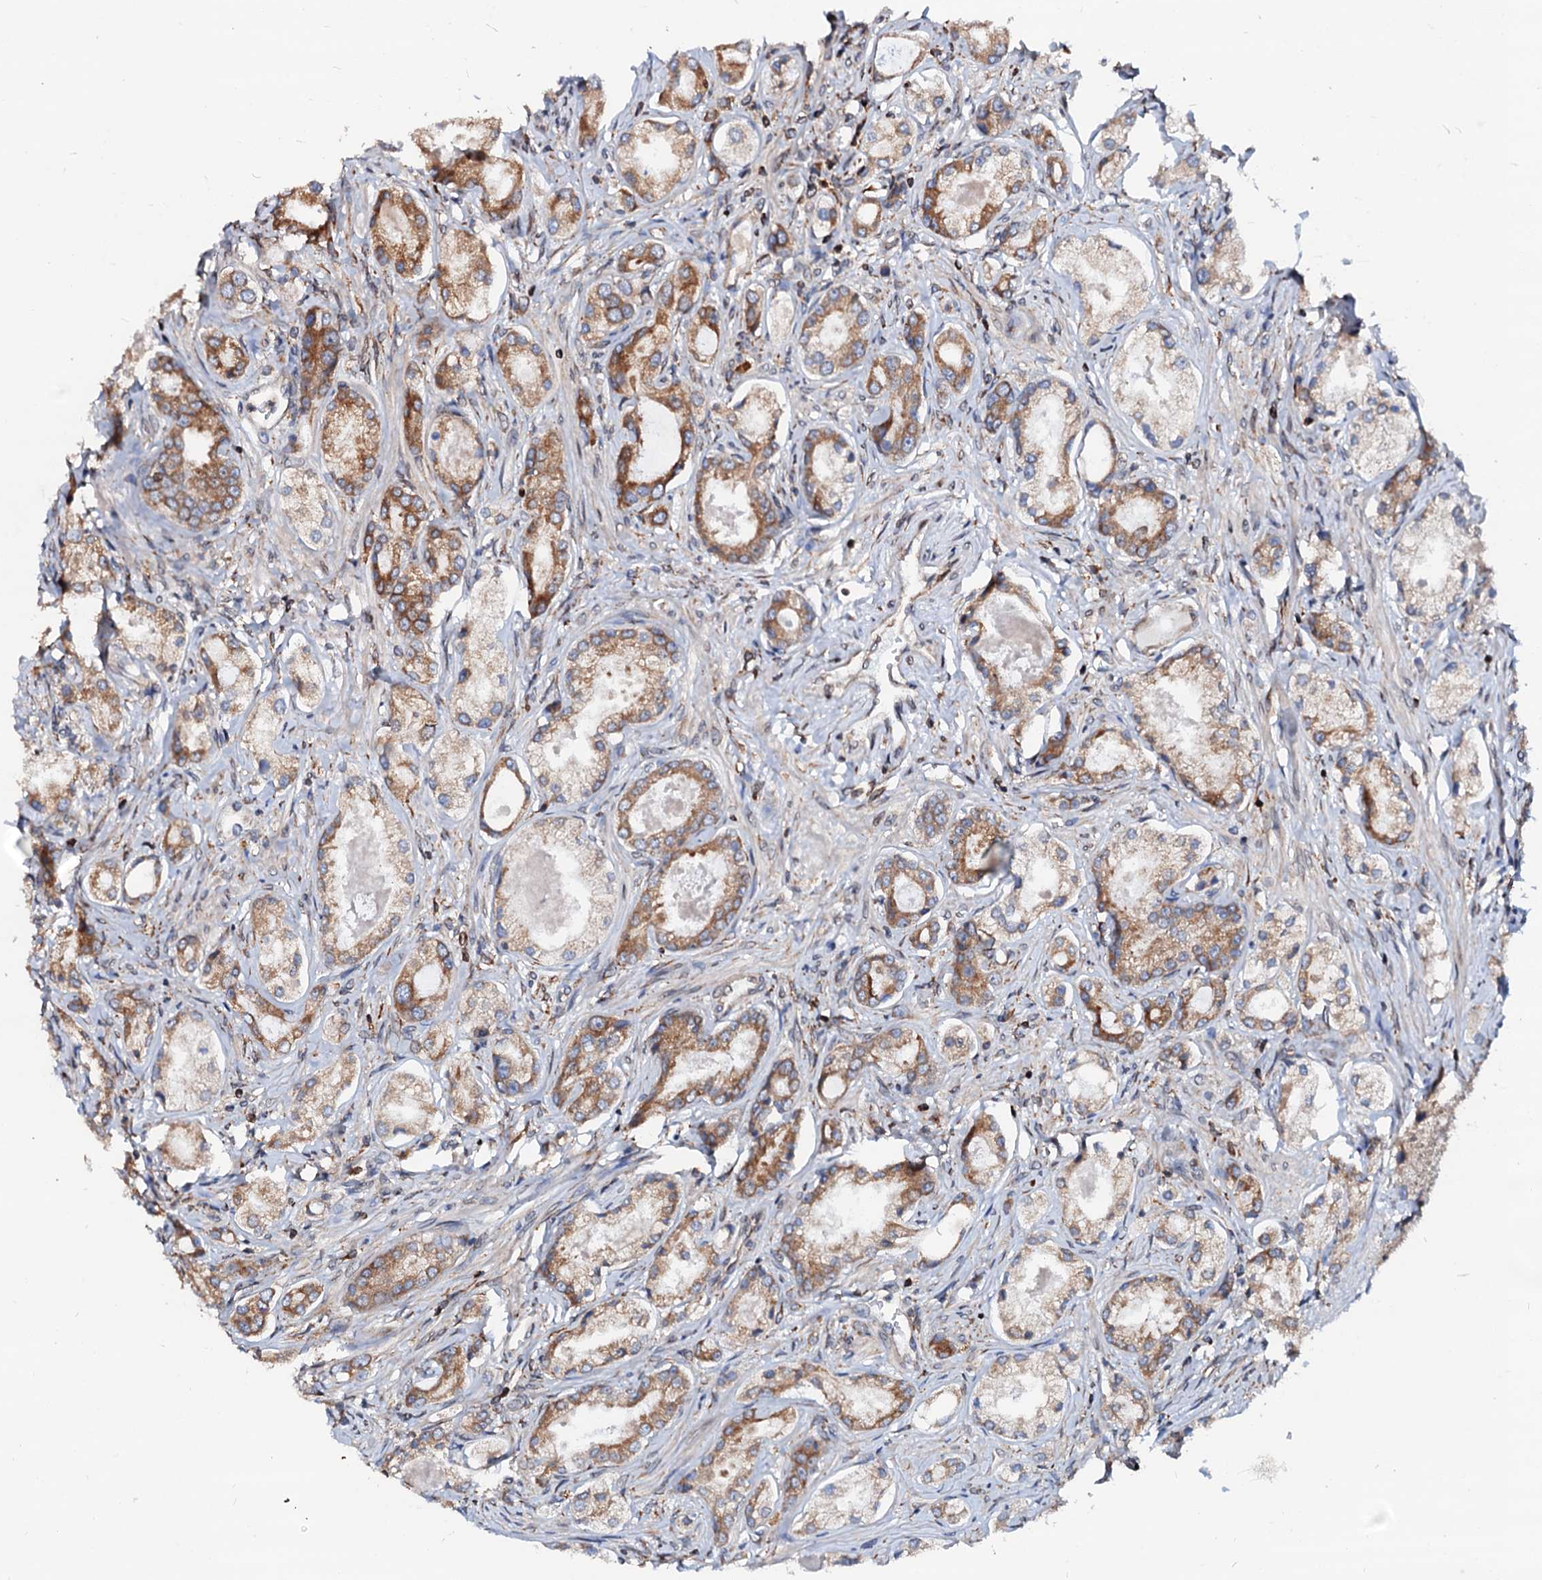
{"staining": {"intensity": "moderate", "quantity": ">75%", "location": "cytoplasmic/membranous"}, "tissue": "prostate cancer", "cell_type": "Tumor cells", "image_type": "cancer", "snomed": [{"axis": "morphology", "description": "Adenocarcinoma, Low grade"}, {"axis": "topography", "description": "Prostate"}], "caption": "Prostate cancer (low-grade adenocarcinoma) stained with immunohistochemistry (IHC) displays moderate cytoplasmic/membranous expression in about >75% of tumor cells.", "gene": "DERL1", "patient": {"sex": "male", "age": 68}}